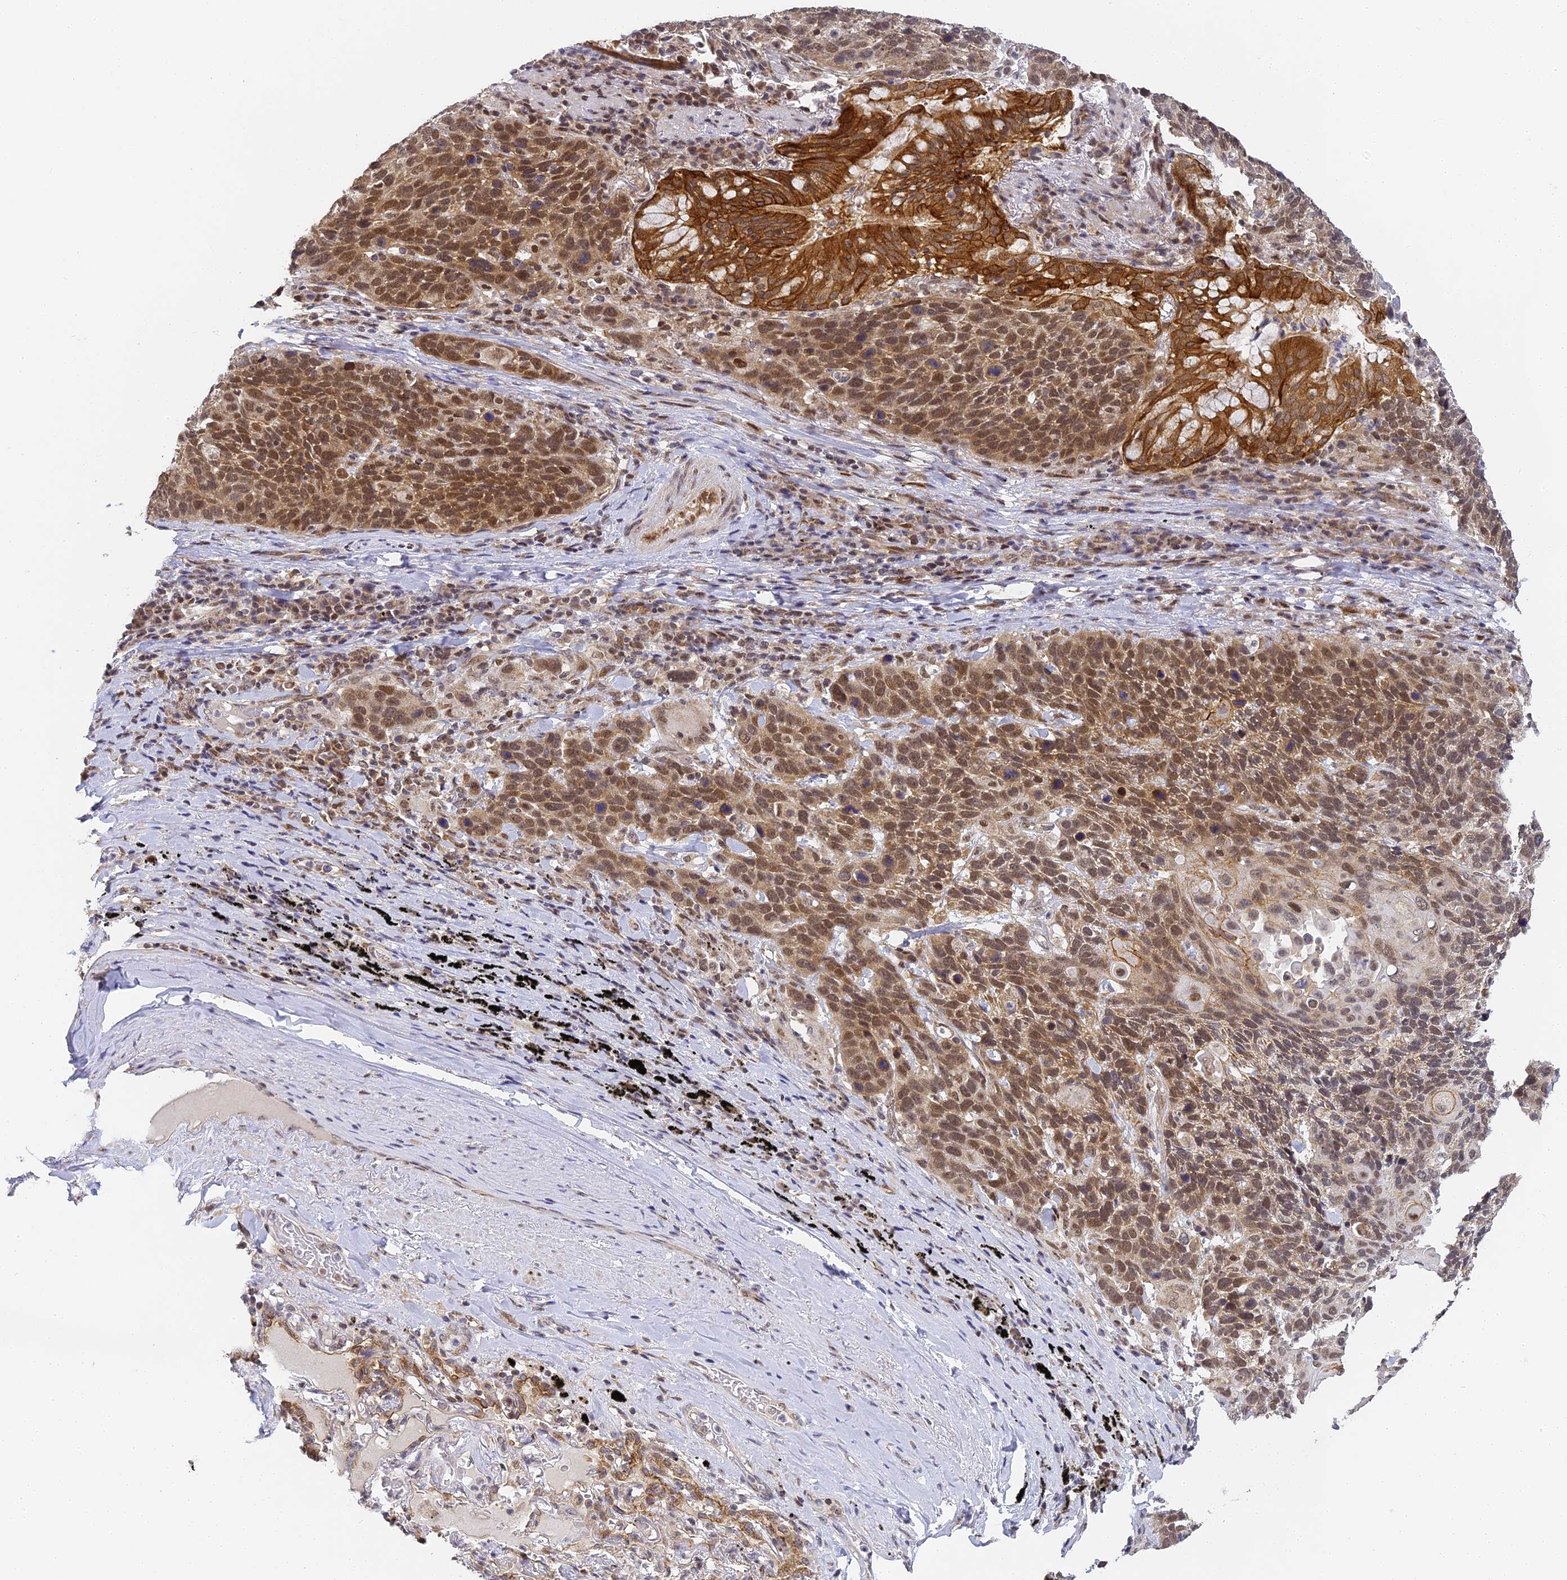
{"staining": {"intensity": "moderate", "quantity": ">75%", "location": "cytoplasmic/membranous,nuclear"}, "tissue": "lung cancer", "cell_type": "Tumor cells", "image_type": "cancer", "snomed": [{"axis": "morphology", "description": "Squamous cell carcinoma, NOS"}, {"axis": "topography", "description": "Lung"}], "caption": "Immunohistochemistry (IHC) image of lung cancer (squamous cell carcinoma) stained for a protein (brown), which exhibits medium levels of moderate cytoplasmic/membranous and nuclear positivity in about >75% of tumor cells.", "gene": "DNAAF10", "patient": {"sex": "male", "age": 66}}